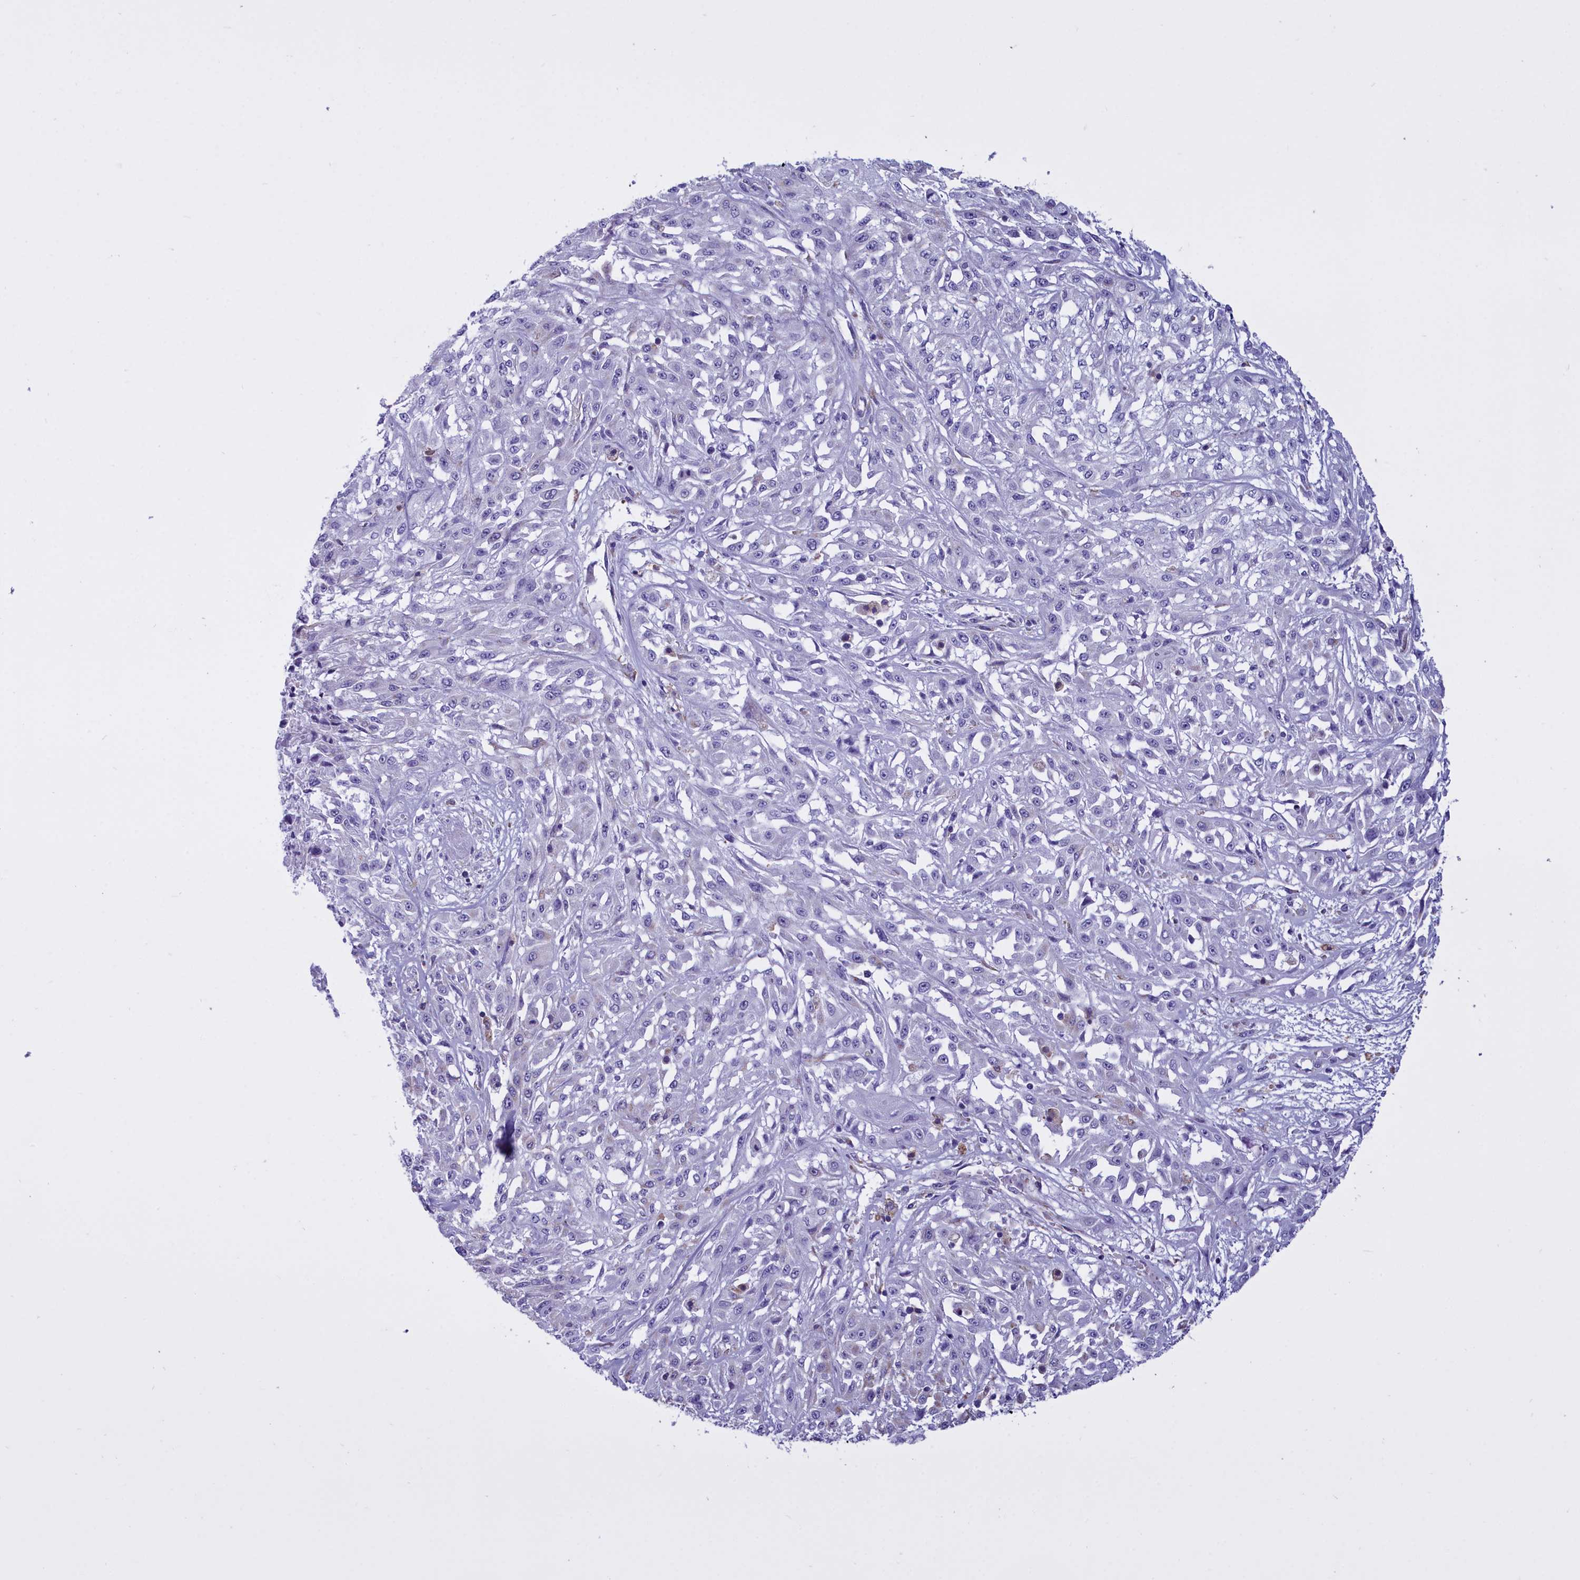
{"staining": {"intensity": "negative", "quantity": "none", "location": "none"}, "tissue": "skin cancer", "cell_type": "Tumor cells", "image_type": "cancer", "snomed": [{"axis": "morphology", "description": "Squamous cell carcinoma, NOS"}, {"axis": "morphology", "description": "Squamous cell carcinoma, metastatic, NOS"}, {"axis": "topography", "description": "Skin"}, {"axis": "topography", "description": "Lymph node"}], "caption": "Skin metastatic squamous cell carcinoma stained for a protein using immunohistochemistry (IHC) exhibits no positivity tumor cells.", "gene": "CD5", "patient": {"sex": "male", "age": 75}}